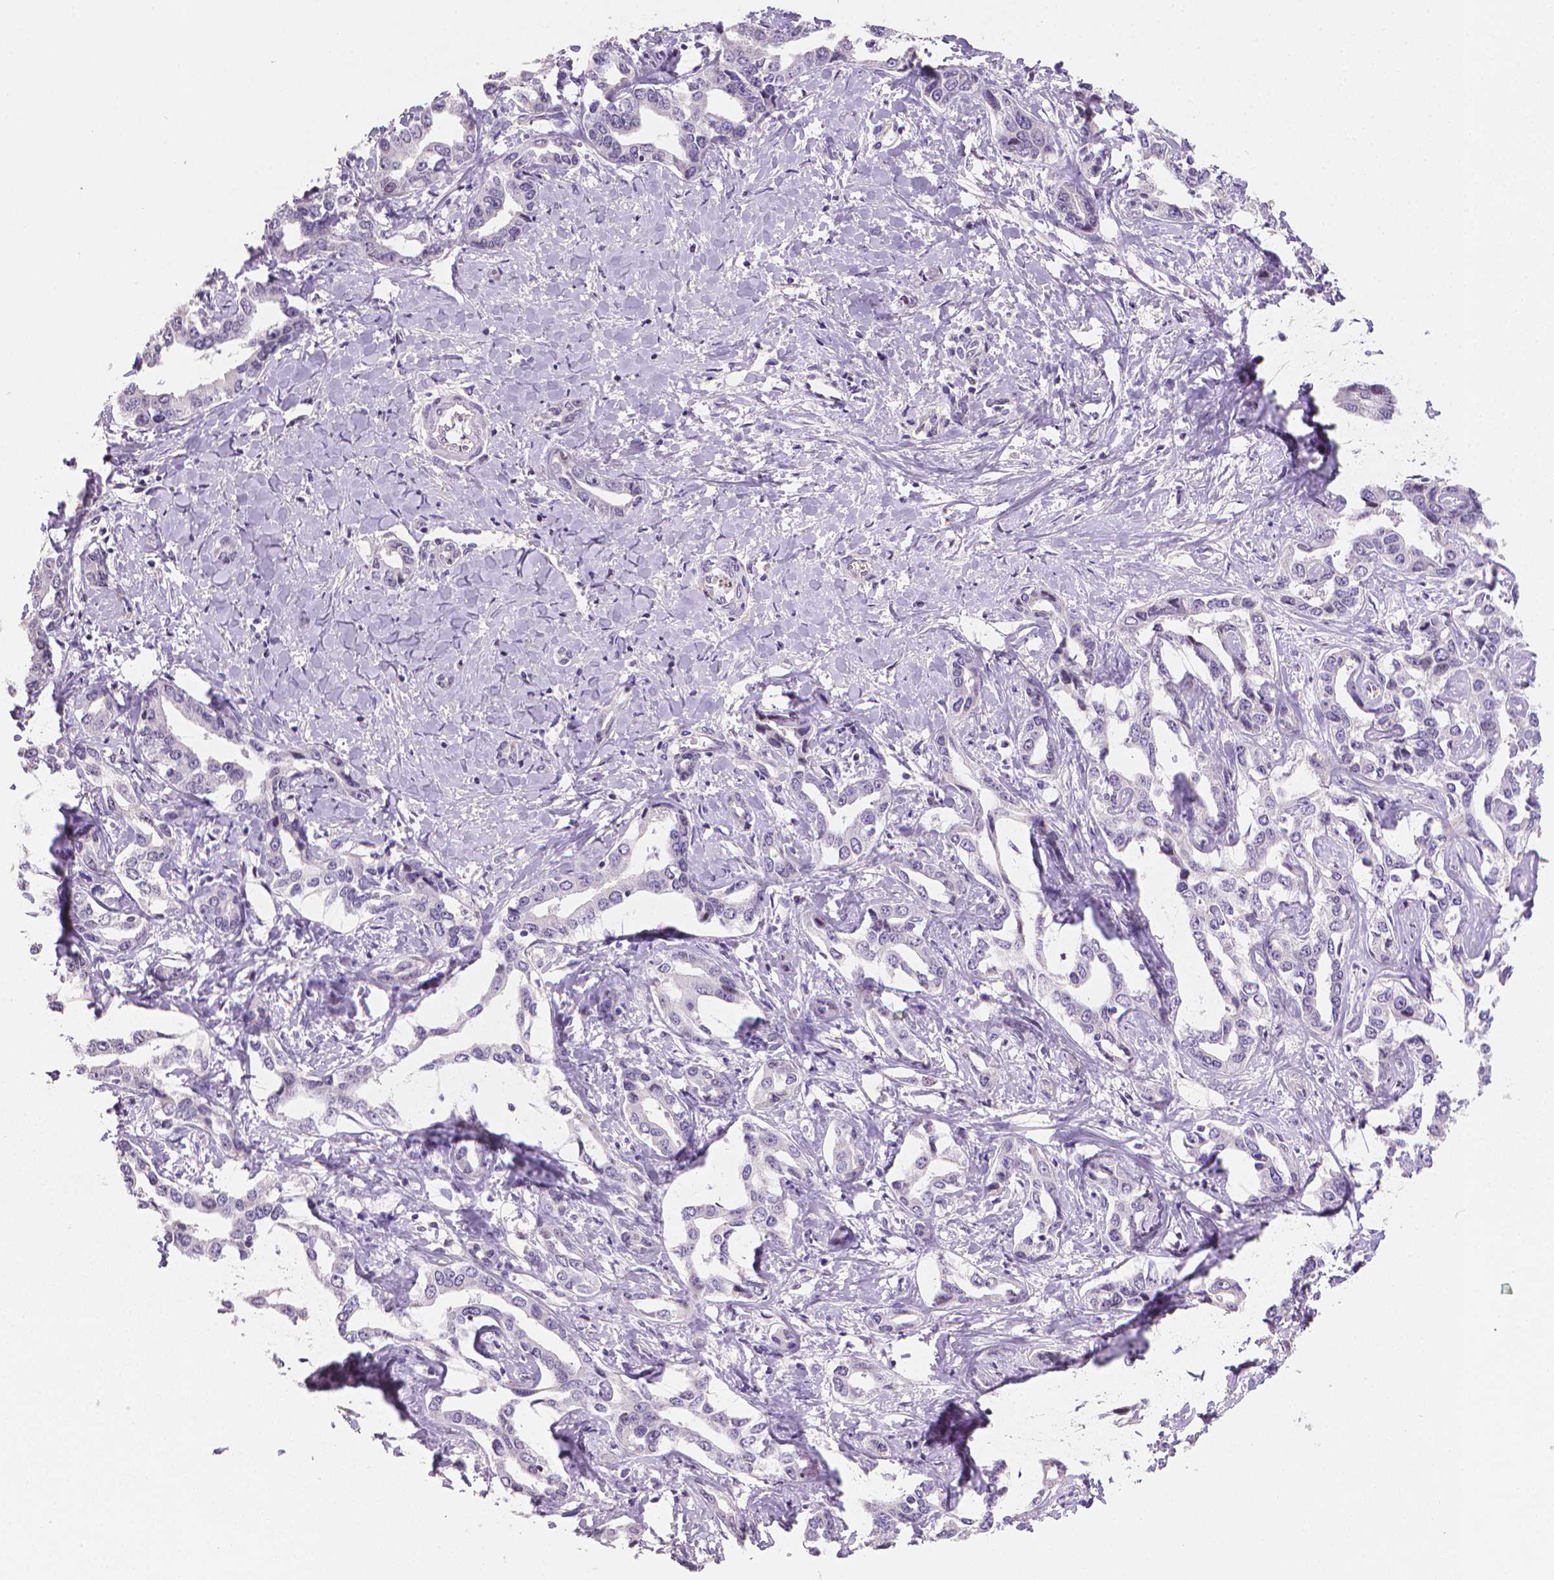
{"staining": {"intensity": "negative", "quantity": "none", "location": "none"}, "tissue": "liver cancer", "cell_type": "Tumor cells", "image_type": "cancer", "snomed": [{"axis": "morphology", "description": "Cholangiocarcinoma"}, {"axis": "topography", "description": "Liver"}], "caption": "Immunohistochemistry (IHC) of cholangiocarcinoma (liver) exhibits no expression in tumor cells.", "gene": "CLXN", "patient": {"sex": "male", "age": 59}}